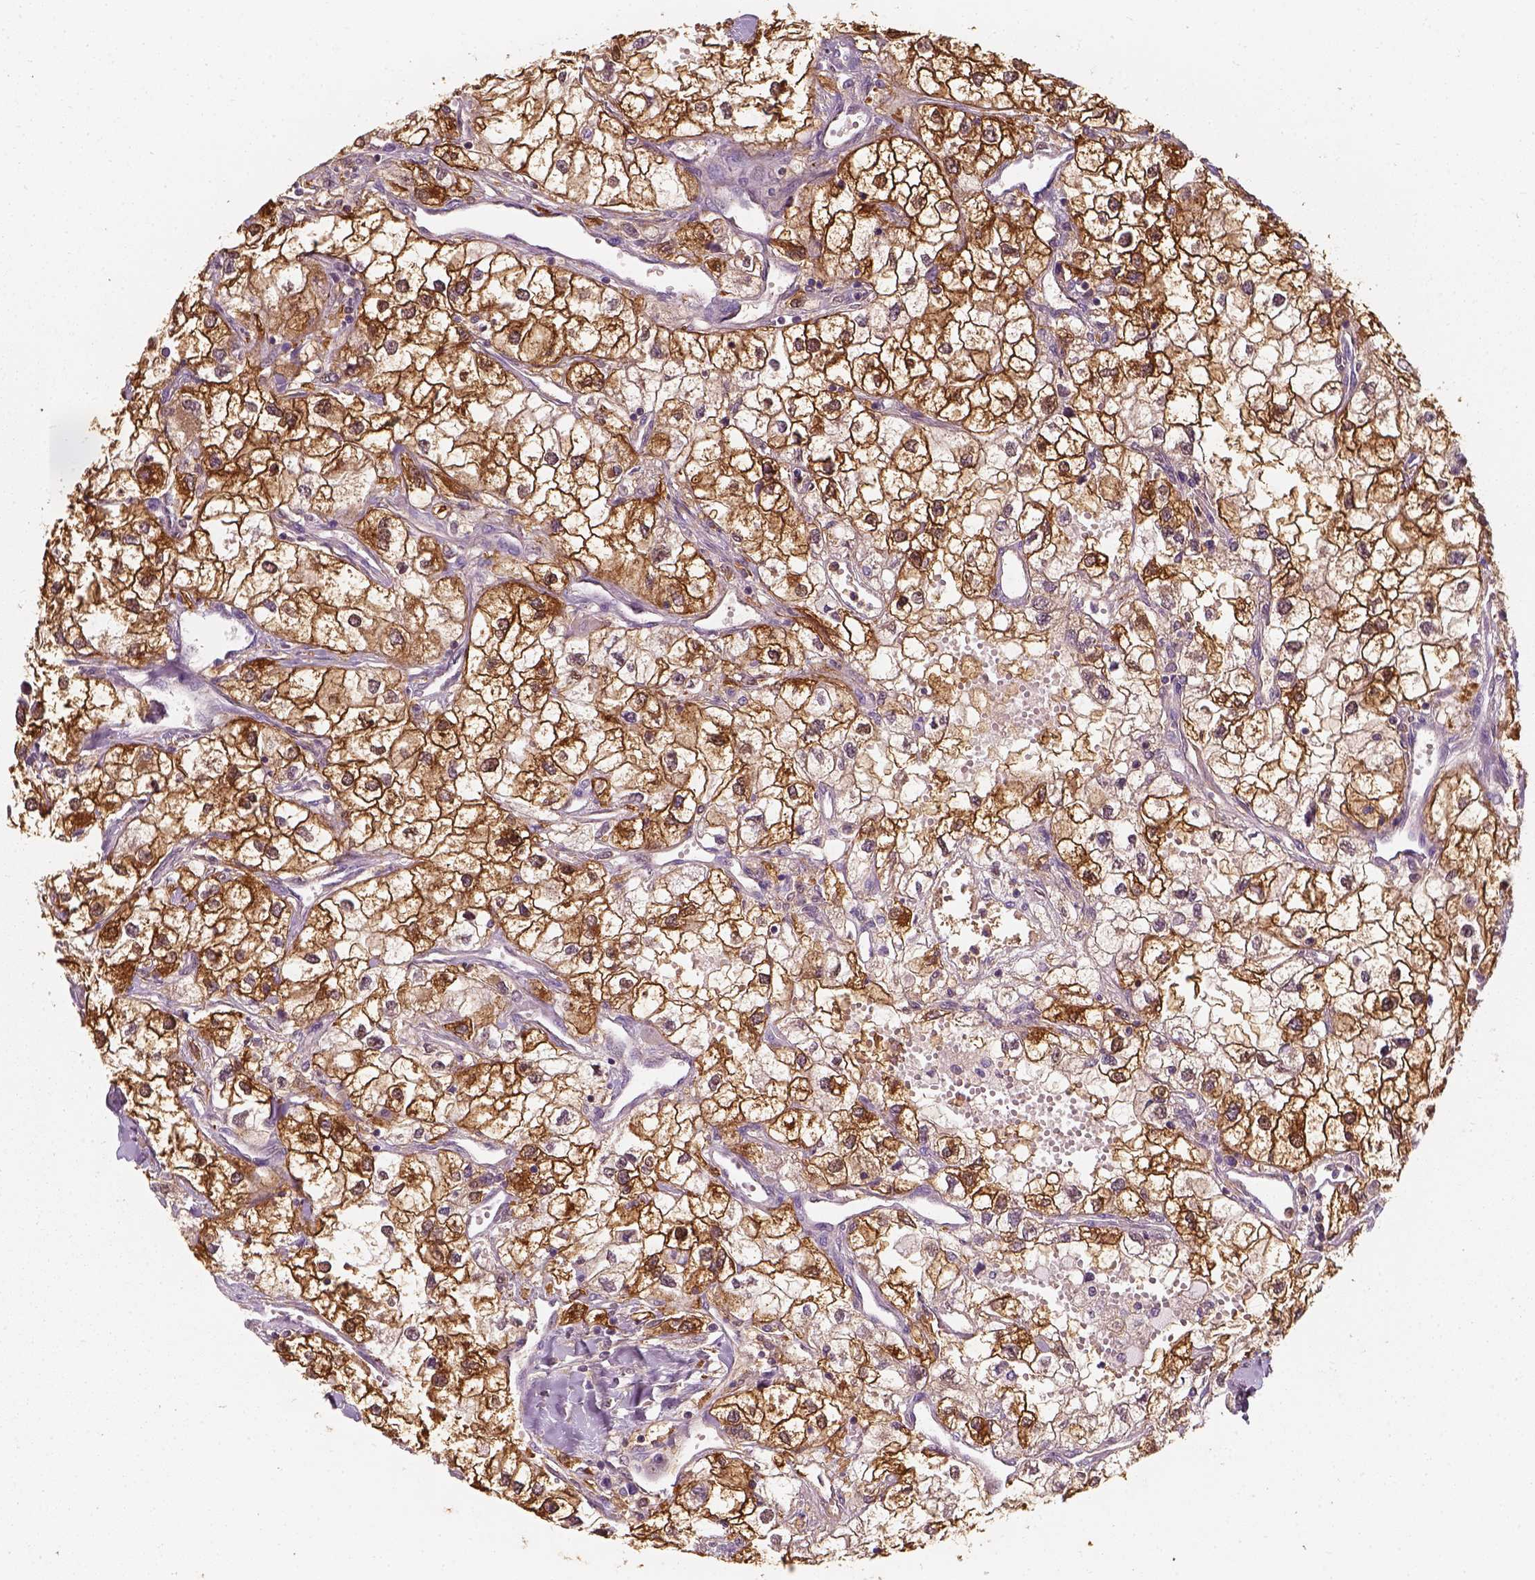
{"staining": {"intensity": "strong", "quantity": ">75%", "location": "cytoplasmic/membranous,nuclear"}, "tissue": "renal cancer", "cell_type": "Tumor cells", "image_type": "cancer", "snomed": [{"axis": "morphology", "description": "Adenocarcinoma, NOS"}, {"axis": "topography", "description": "Kidney"}], "caption": "Immunohistochemical staining of human renal cancer (adenocarcinoma) exhibits high levels of strong cytoplasmic/membranous and nuclear expression in approximately >75% of tumor cells.", "gene": "SQSTM1", "patient": {"sex": "male", "age": 59}}